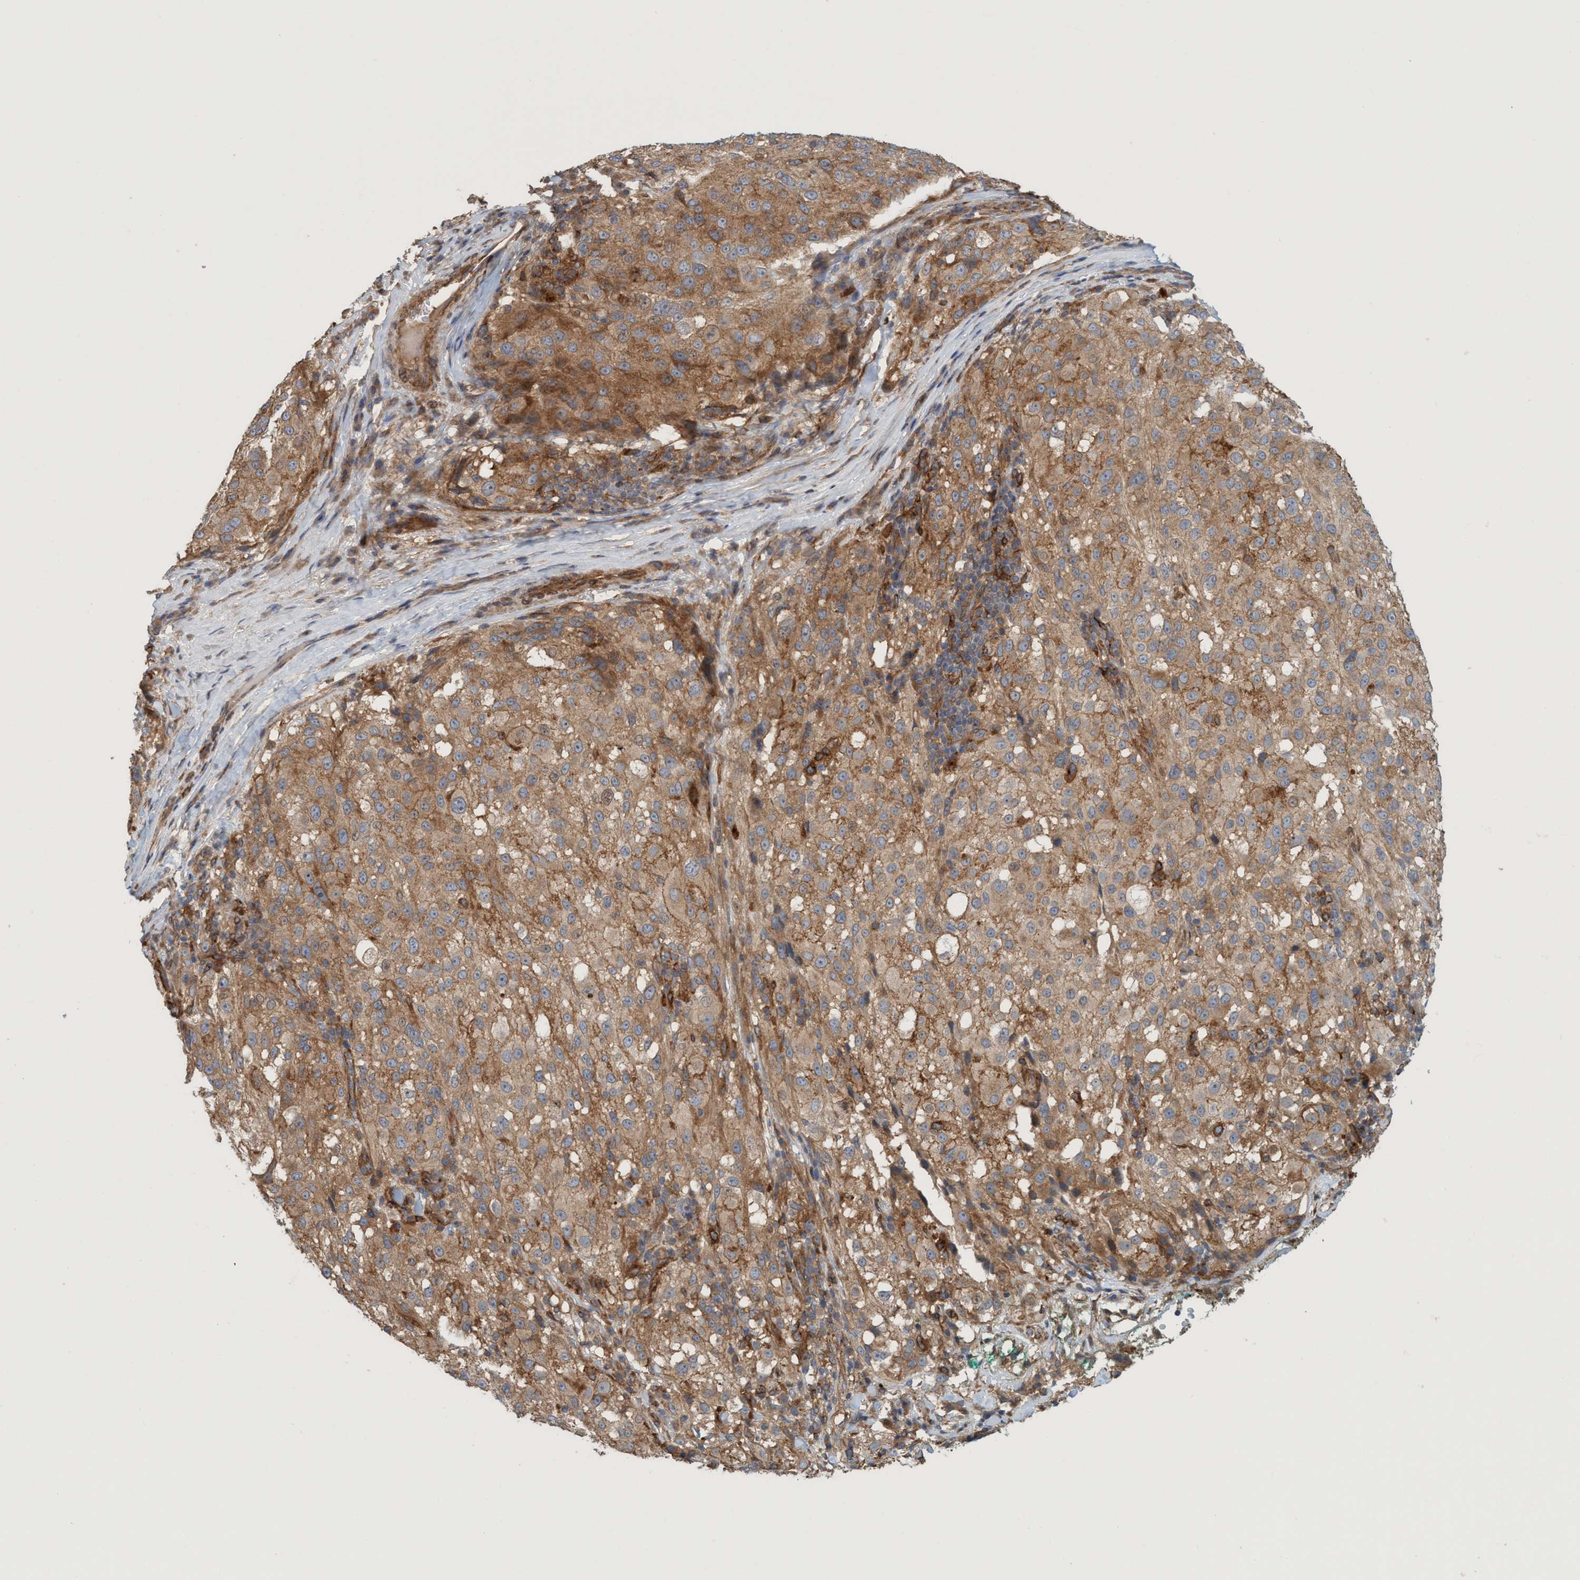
{"staining": {"intensity": "moderate", "quantity": ">75%", "location": "cytoplasmic/membranous"}, "tissue": "melanoma", "cell_type": "Tumor cells", "image_type": "cancer", "snomed": [{"axis": "morphology", "description": "Necrosis, NOS"}, {"axis": "morphology", "description": "Malignant melanoma, NOS"}, {"axis": "topography", "description": "Skin"}], "caption": "Malignant melanoma tissue demonstrates moderate cytoplasmic/membranous expression in approximately >75% of tumor cells, visualized by immunohistochemistry.", "gene": "SPECC1", "patient": {"sex": "female", "age": 87}}